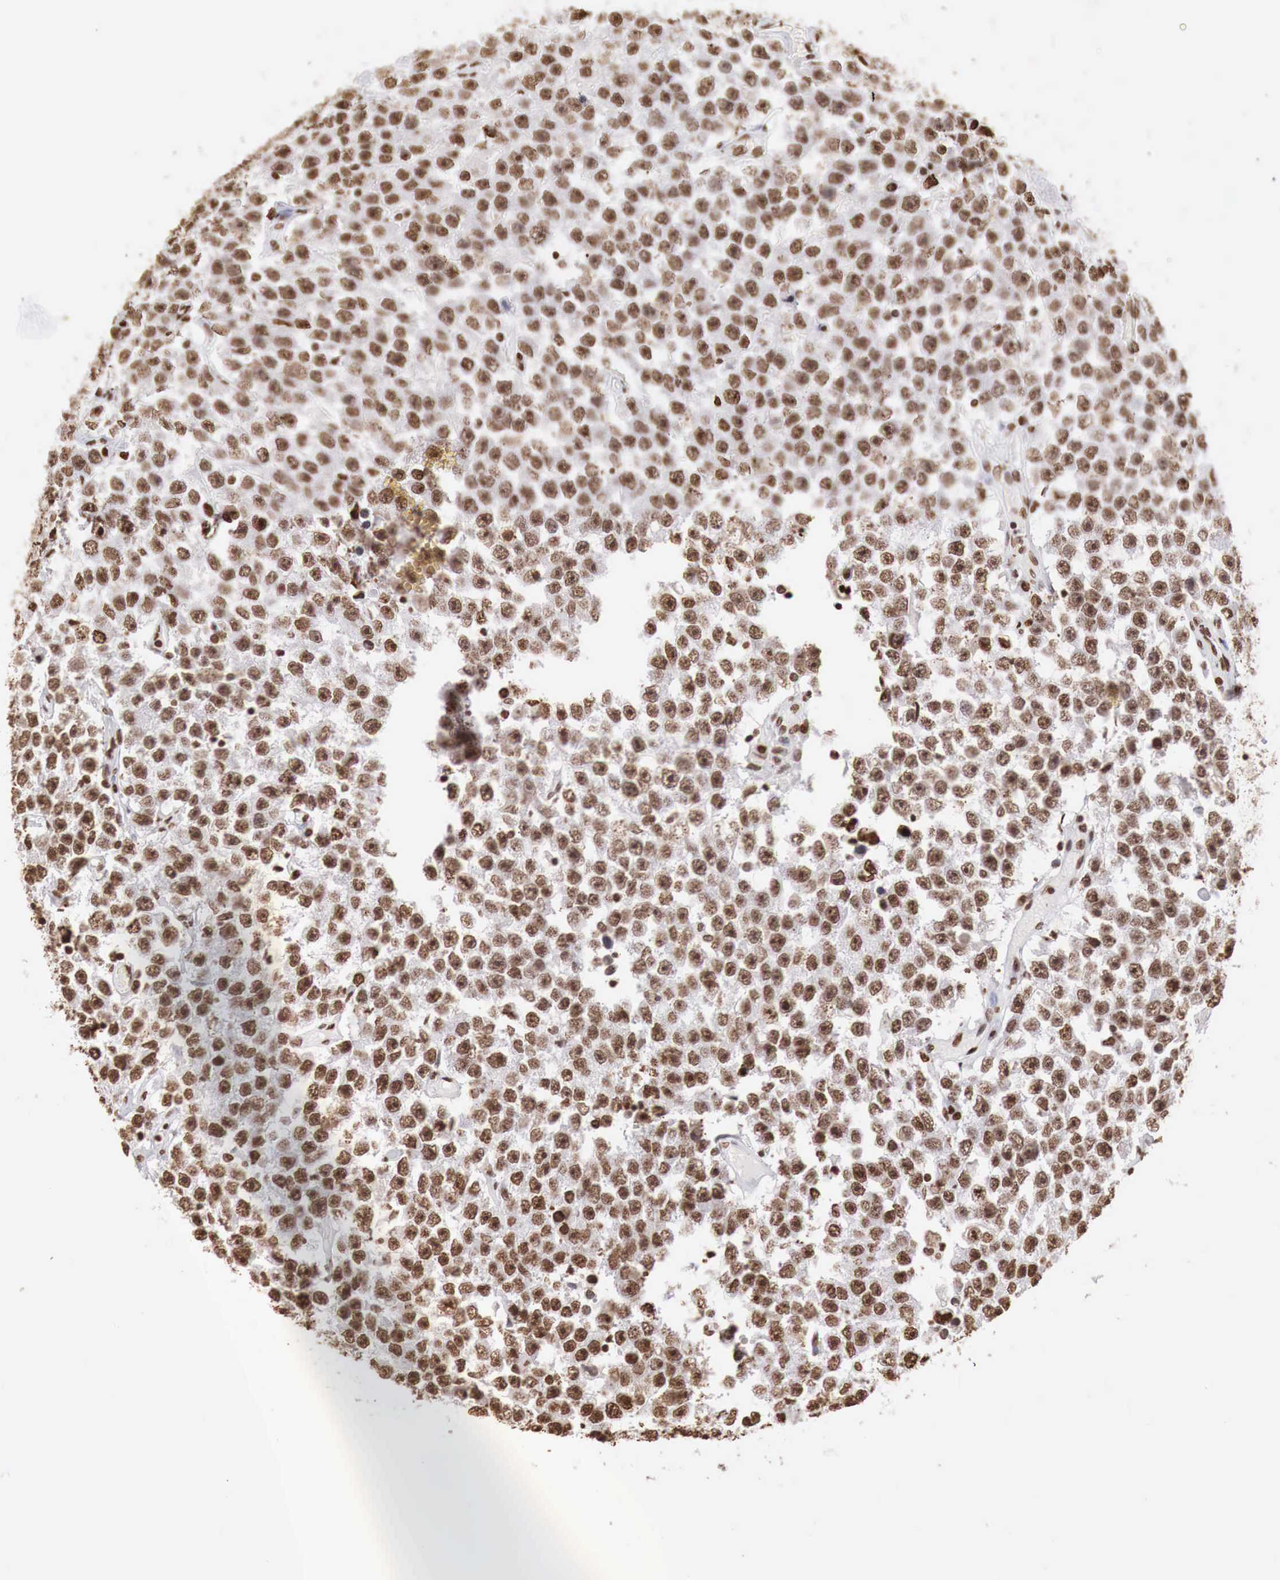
{"staining": {"intensity": "strong", "quantity": ">75%", "location": "nuclear"}, "tissue": "testis cancer", "cell_type": "Tumor cells", "image_type": "cancer", "snomed": [{"axis": "morphology", "description": "Seminoma, NOS"}, {"axis": "topography", "description": "Testis"}], "caption": "This image displays immunohistochemistry (IHC) staining of testis seminoma, with high strong nuclear positivity in approximately >75% of tumor cells.", "gene": "DKC1", "patient": {"sex": "male", "age": 52}}